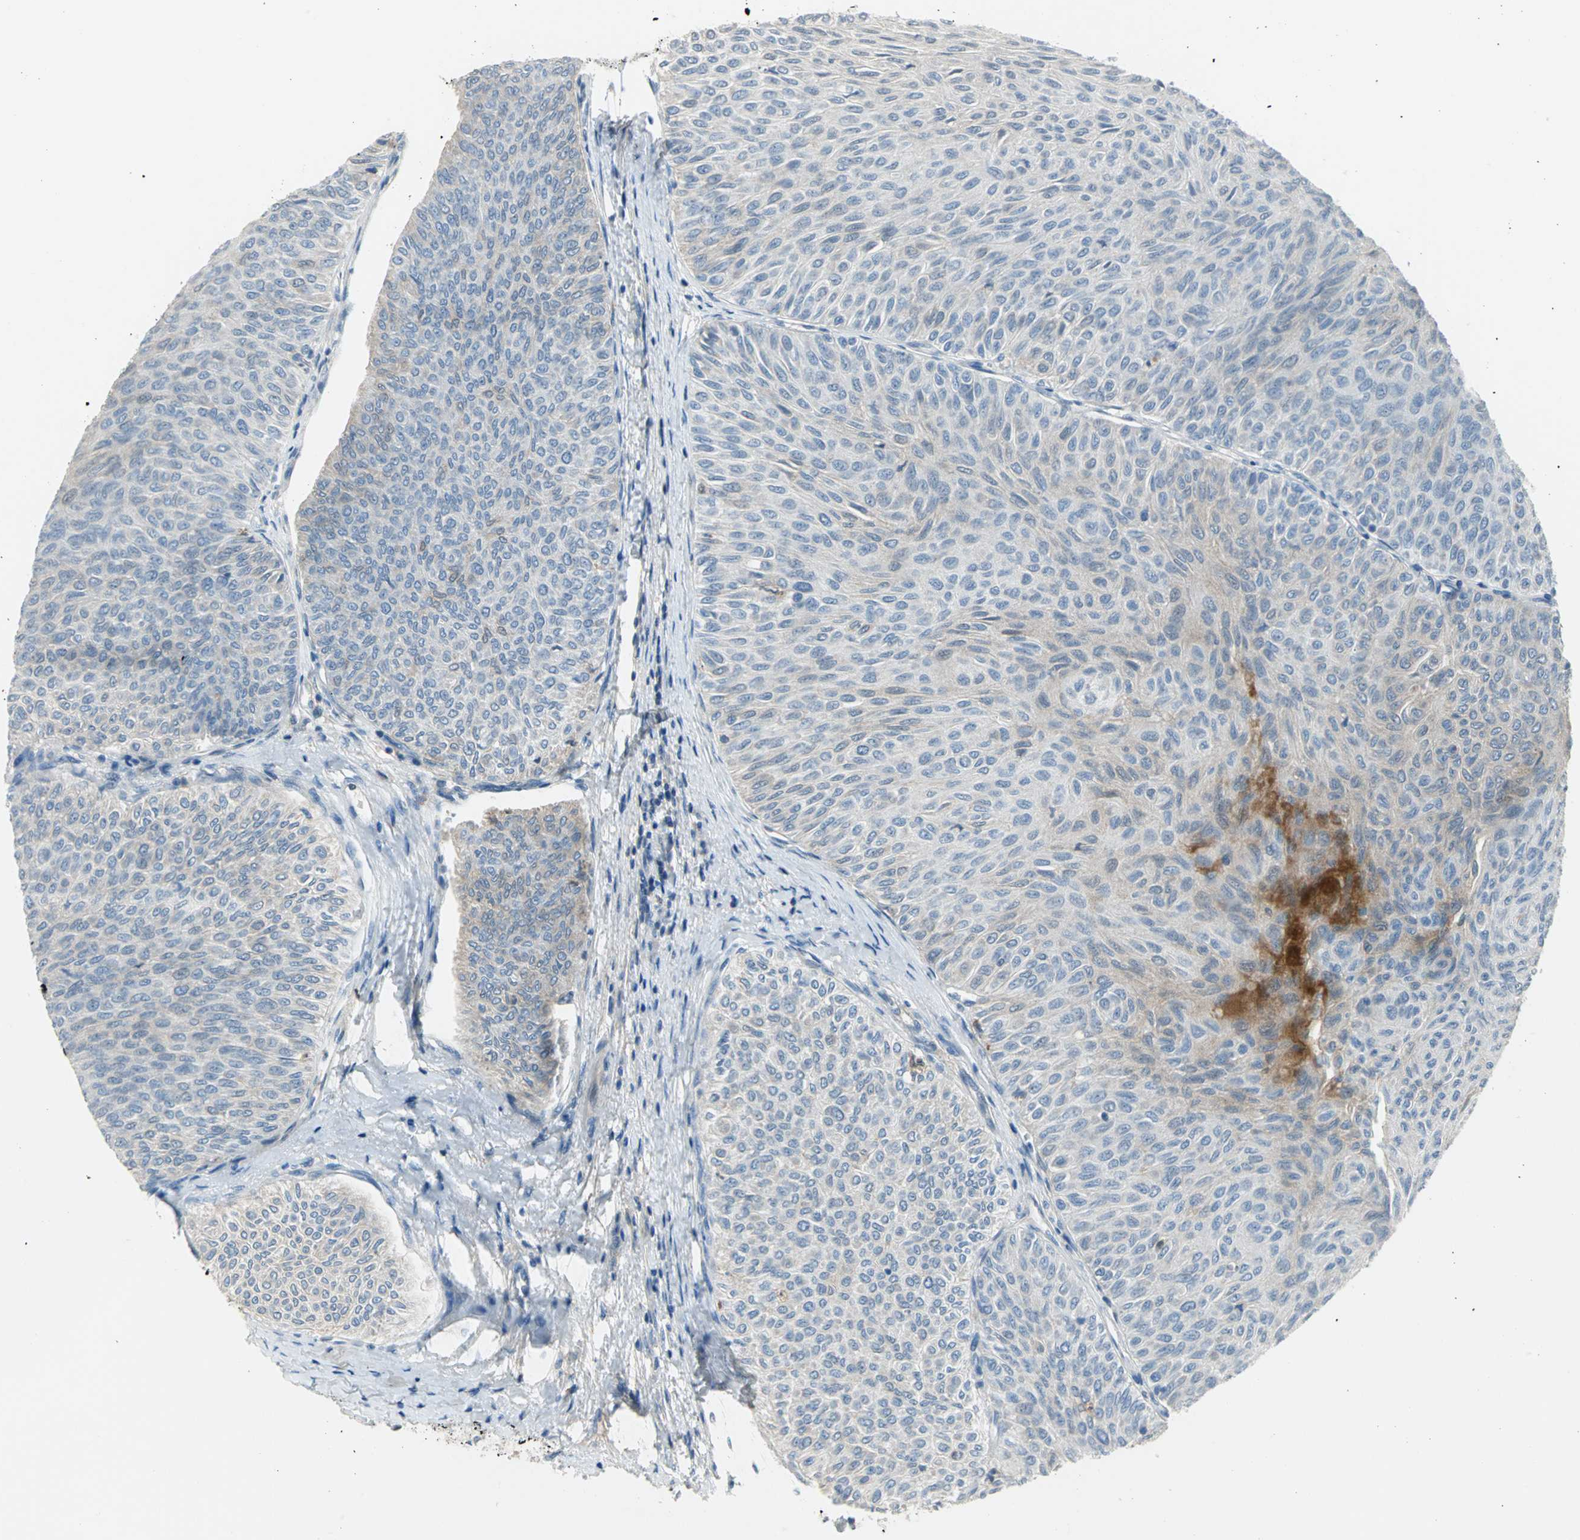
{"staining": {"intensity": "moderate", "quantity": "25%-75%", "location": "cytoplasmic/membranous"}, "tissue": "urothelial cancer", "cell_type": "Tumor cells", "image_type": "cancer", "snomed": [{"axis": "morphology", "description": "Urothelial carcinoma, Low grade"}, {"axis": "topography", "description": "Urinary bladder"}], "caption": "Immunohistochemical staining of human urothelial cancer reveals medium levels of moderate cytoplasmic/membranous staining in about 25%-75% of tumor cells.", "gene": "ZIC1", "patient": {"sex": "male", "age": 78}}